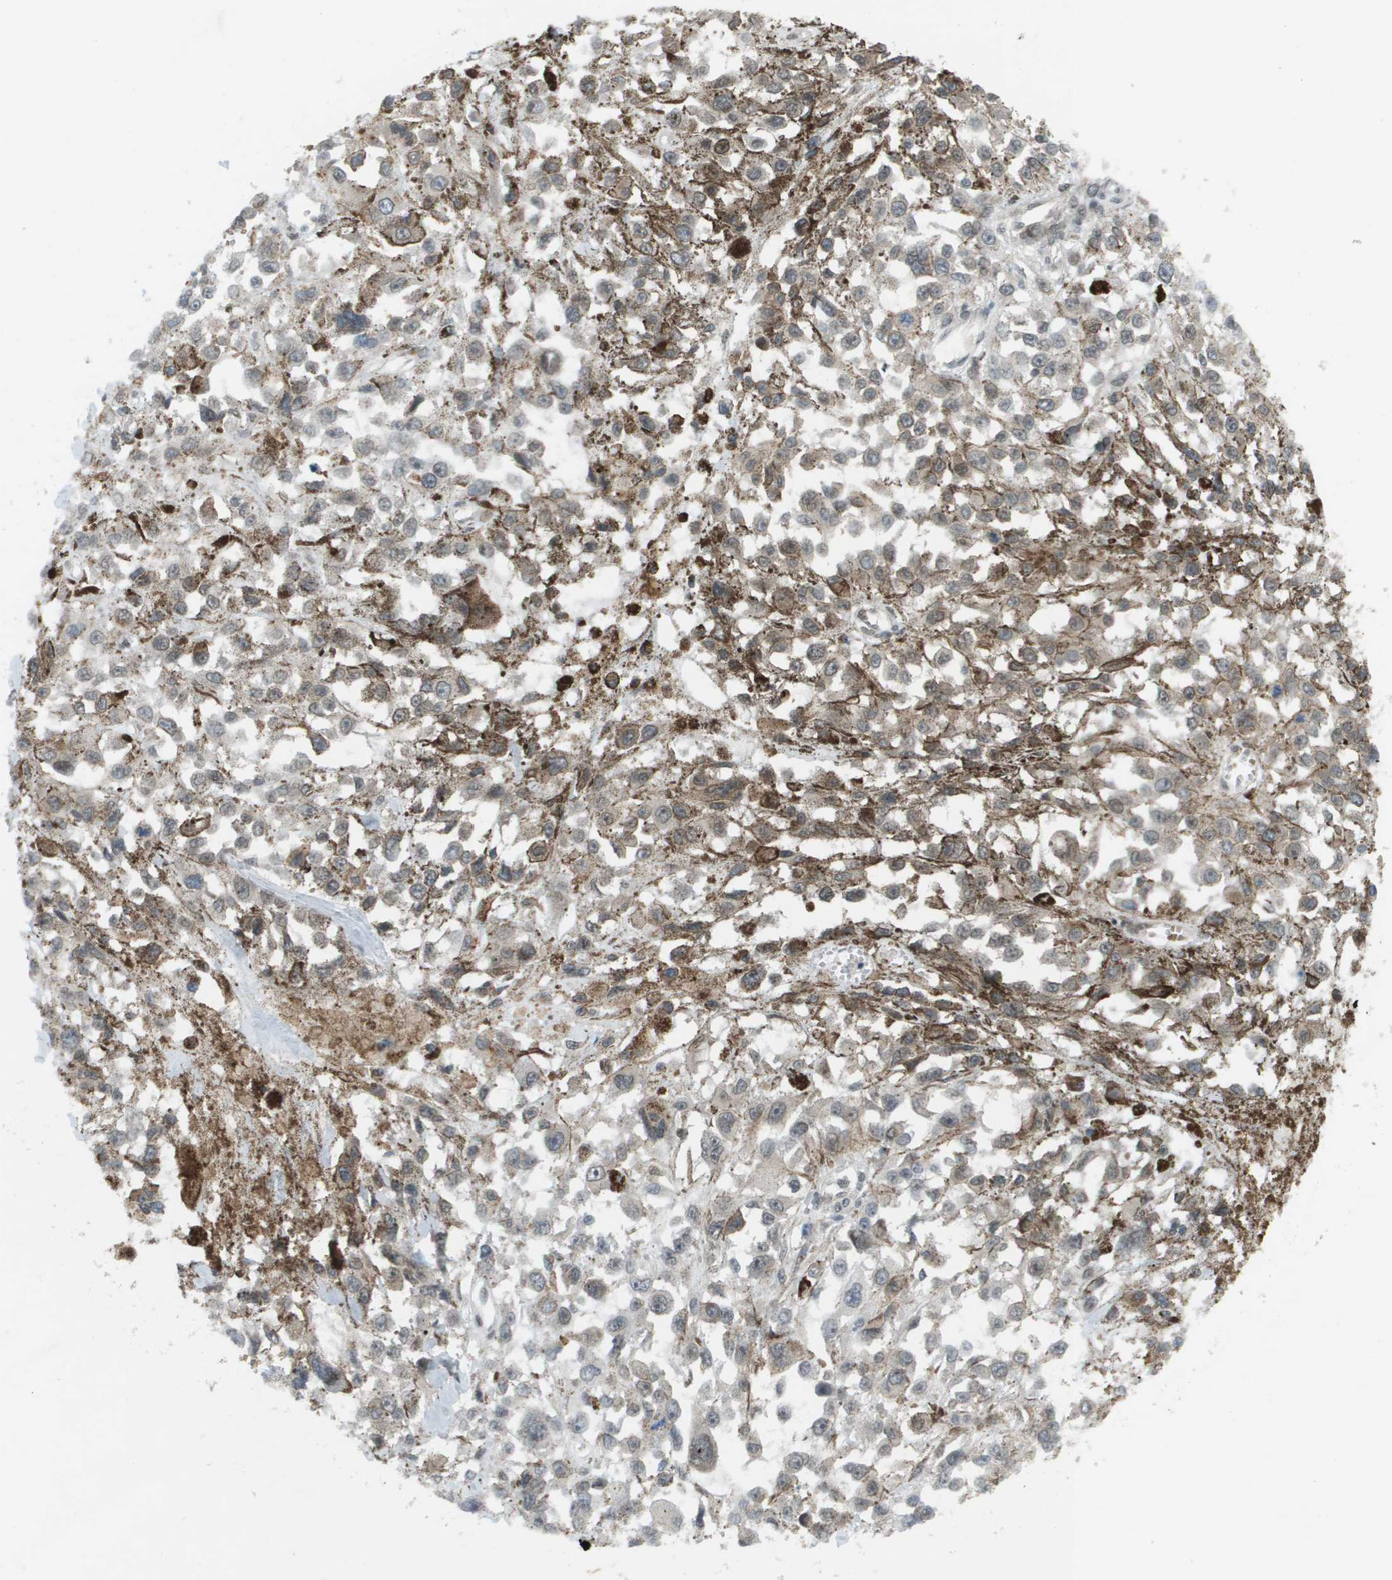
{"staining": {"intensity": "weak", "quantity": "<25%", "location": "cytoplasmic/membranous"}, "tissue": "melanoma", "cell_type": "Tumor cells", "image_type": "cancer", "snomed": [{"axis": "morphology", "description": "Malignant melanoma, Metastatic site"}, {"axis": "topography", "description": "Lymph node"}], "caption": "A histopathology image of malignant melanoma (metastatic site) stained for a protein reveals no brown staining in tumor cells.", "gene": "CACNB4", "patient": {"sex": "male", "age": 59}}